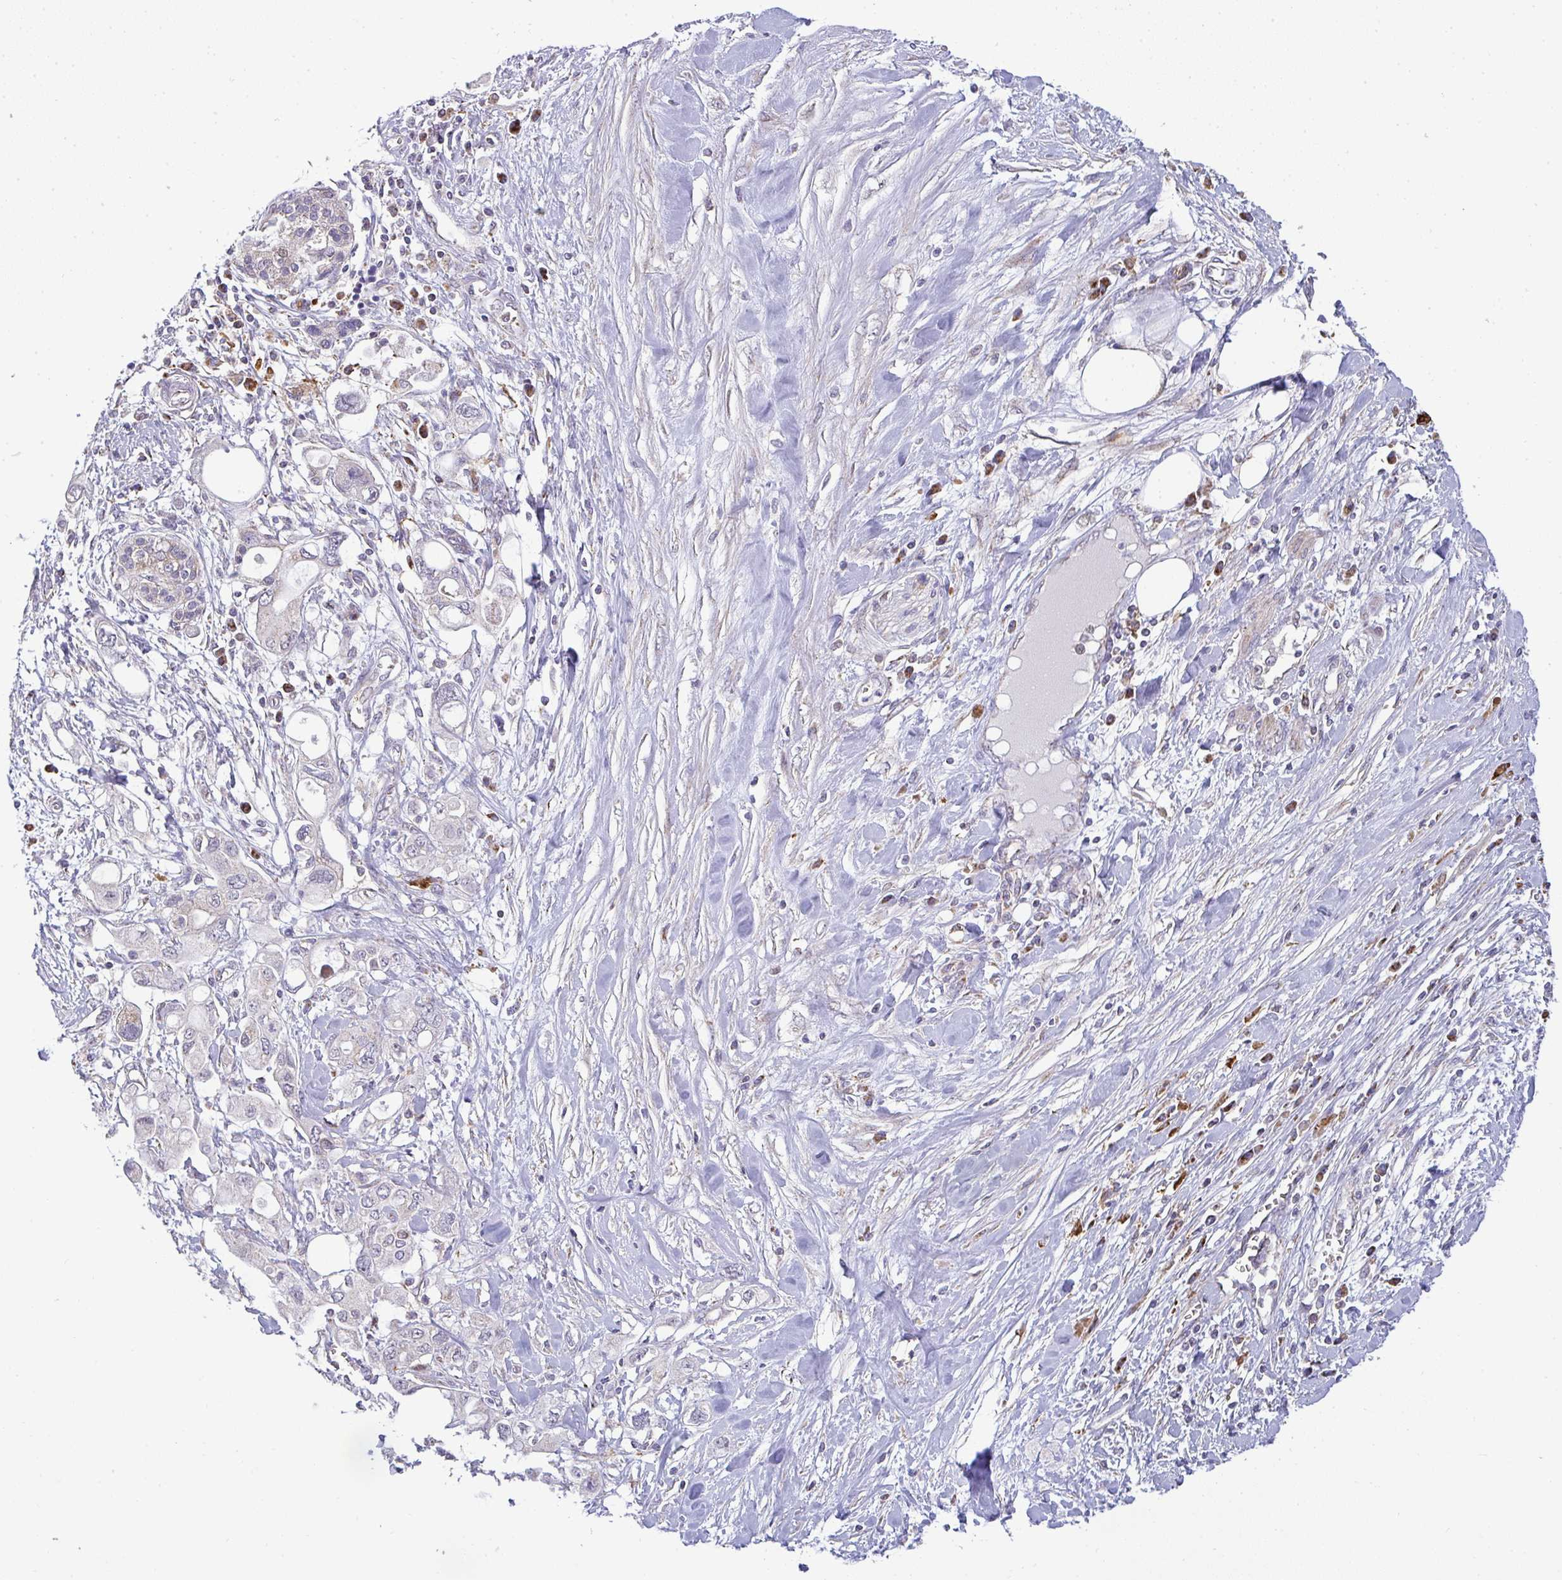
{"staining": {"intensity": "weak", "quantity": "<25%", "location": "cytoplasmic/membranous"}, "tissue": "pancreatic cancer", "cell_type": "Tumor cells", "image_type": "cancer", "snomed": [{"axis": "morphology", "description": "Adenocarcinoma, NOS"}, {"axis": "topography", "description": "Pancreas"}], "caption": "IHC micrograph of human pancreatic cancer (adenocarcinoma) stained for a protein (brown), which shows no expression in tumor cells.", "gene": "SRRM4", "patient": {"sex": "female", "age": 56}}